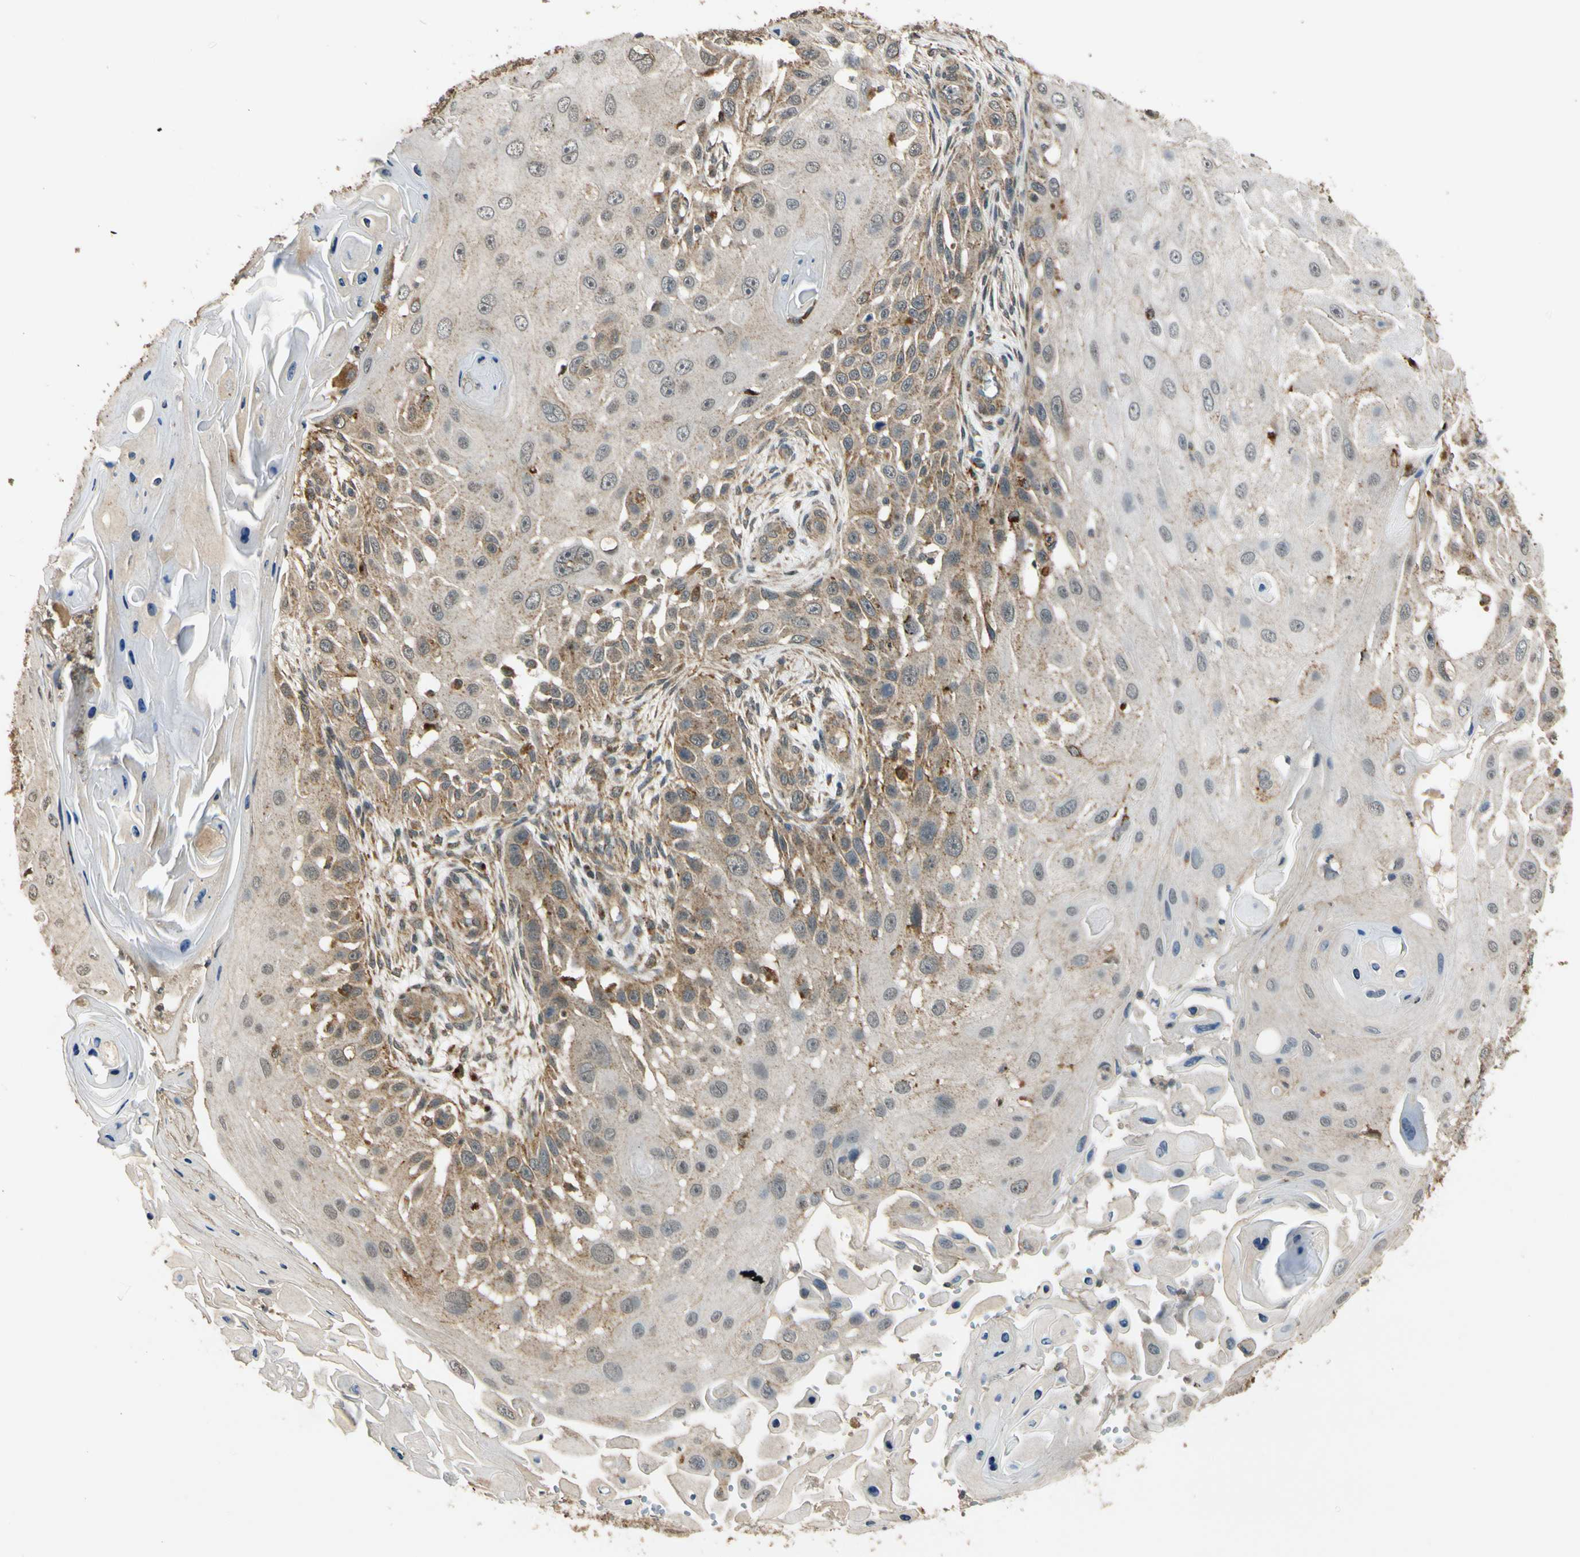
{"staining": {"intensity": "moderate", "quantity": "<25%", "location": "cytoplasmic/membranous"}, "tissue": "skin cancer", "cell_type": "Tumor cells", "image_type": "cancer", "snomed": [{"axis": "morphology", "description": "Squamous cell carcinoma, NOS"}, {"axis": "topography", "description": "Skin"}], "caption": "A photomicrograph of human squamous cell carcinoma (skin) stained for a protein demonstrates moderate cytoplasmic/membranous brown staining in tumor cells.", "gene": "LAMTOR1", "patient": {"sex": "female", "age": 44}}